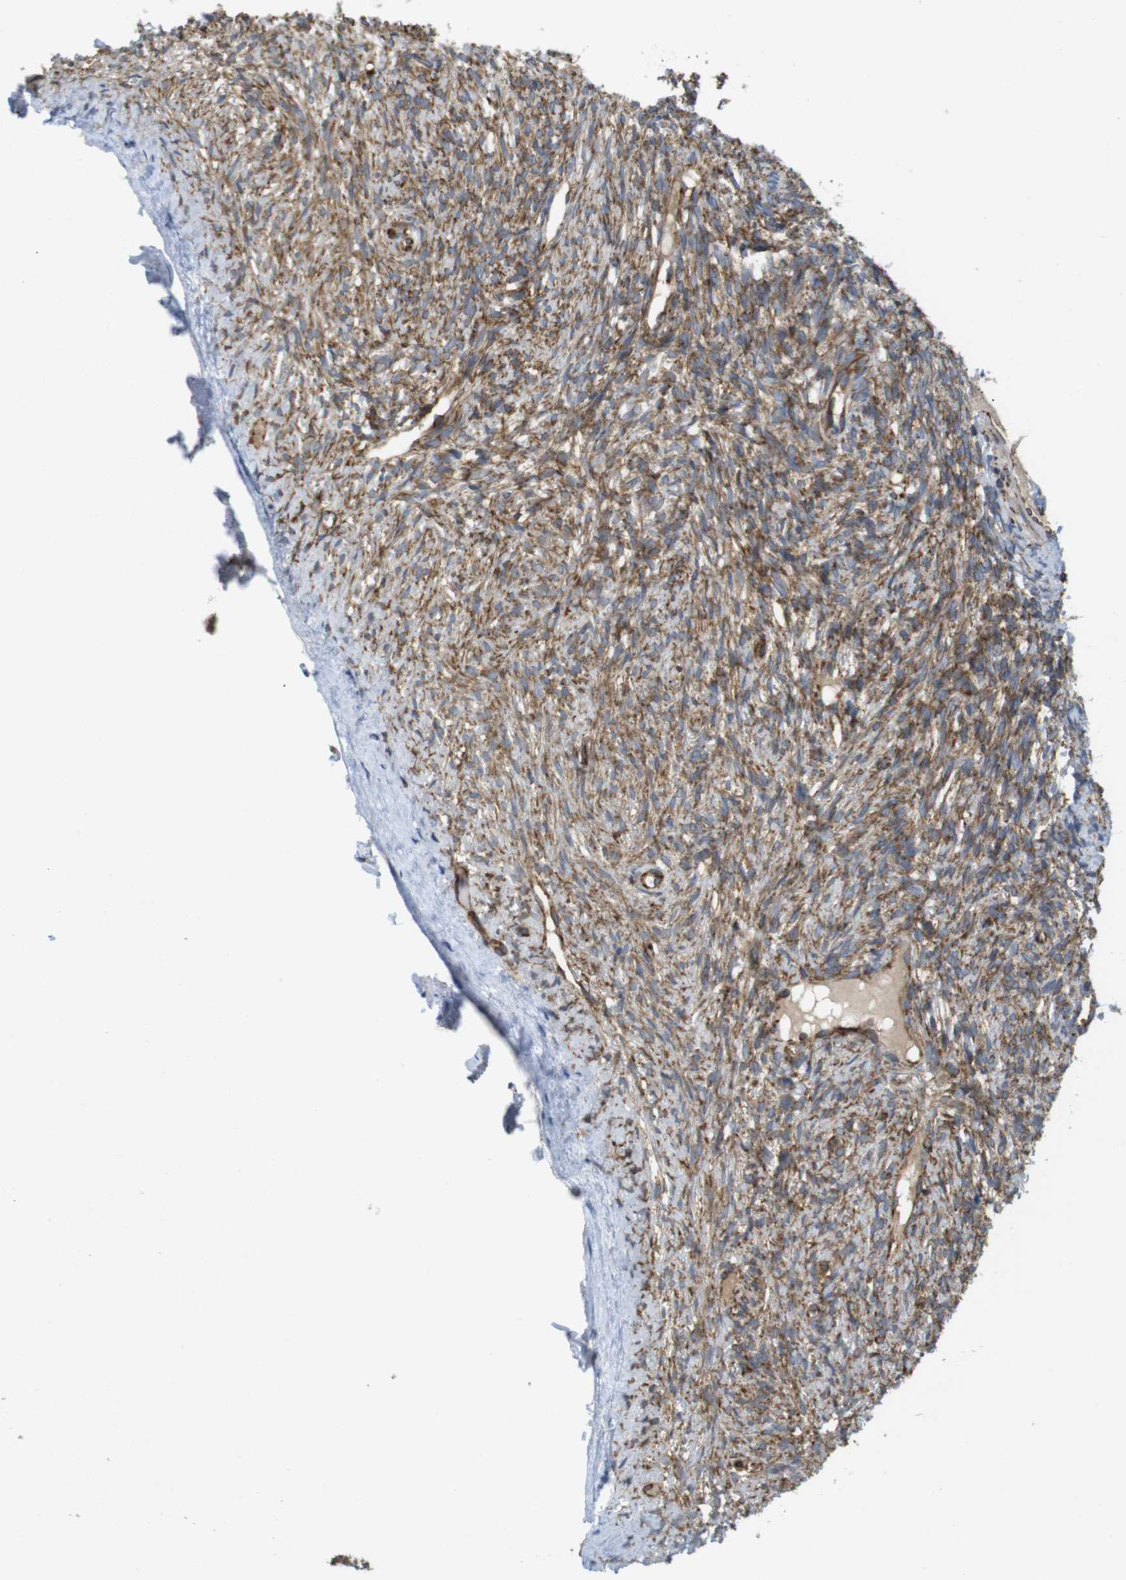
{"staining": {"intensity": "moderate", "quantity": ">75%", "location": "cytoplasmic/membranous"}, "tissue": "ovary", "cell_type": "Ovarian stroma cells", "image_type": "normal", "snomed": [{"axis": "morphology", "description": "Normal tissue, NOS"}, {"axis": "topography", "description": "Ovary"}], "caption": "A medium amount of moderate cytoplasmic/membranous staining is seen in approximately >75% of ovarian stroma cells in normal ovary.", "gene": "PCNX2", "patient": {"sex": "female", "age": 33}}